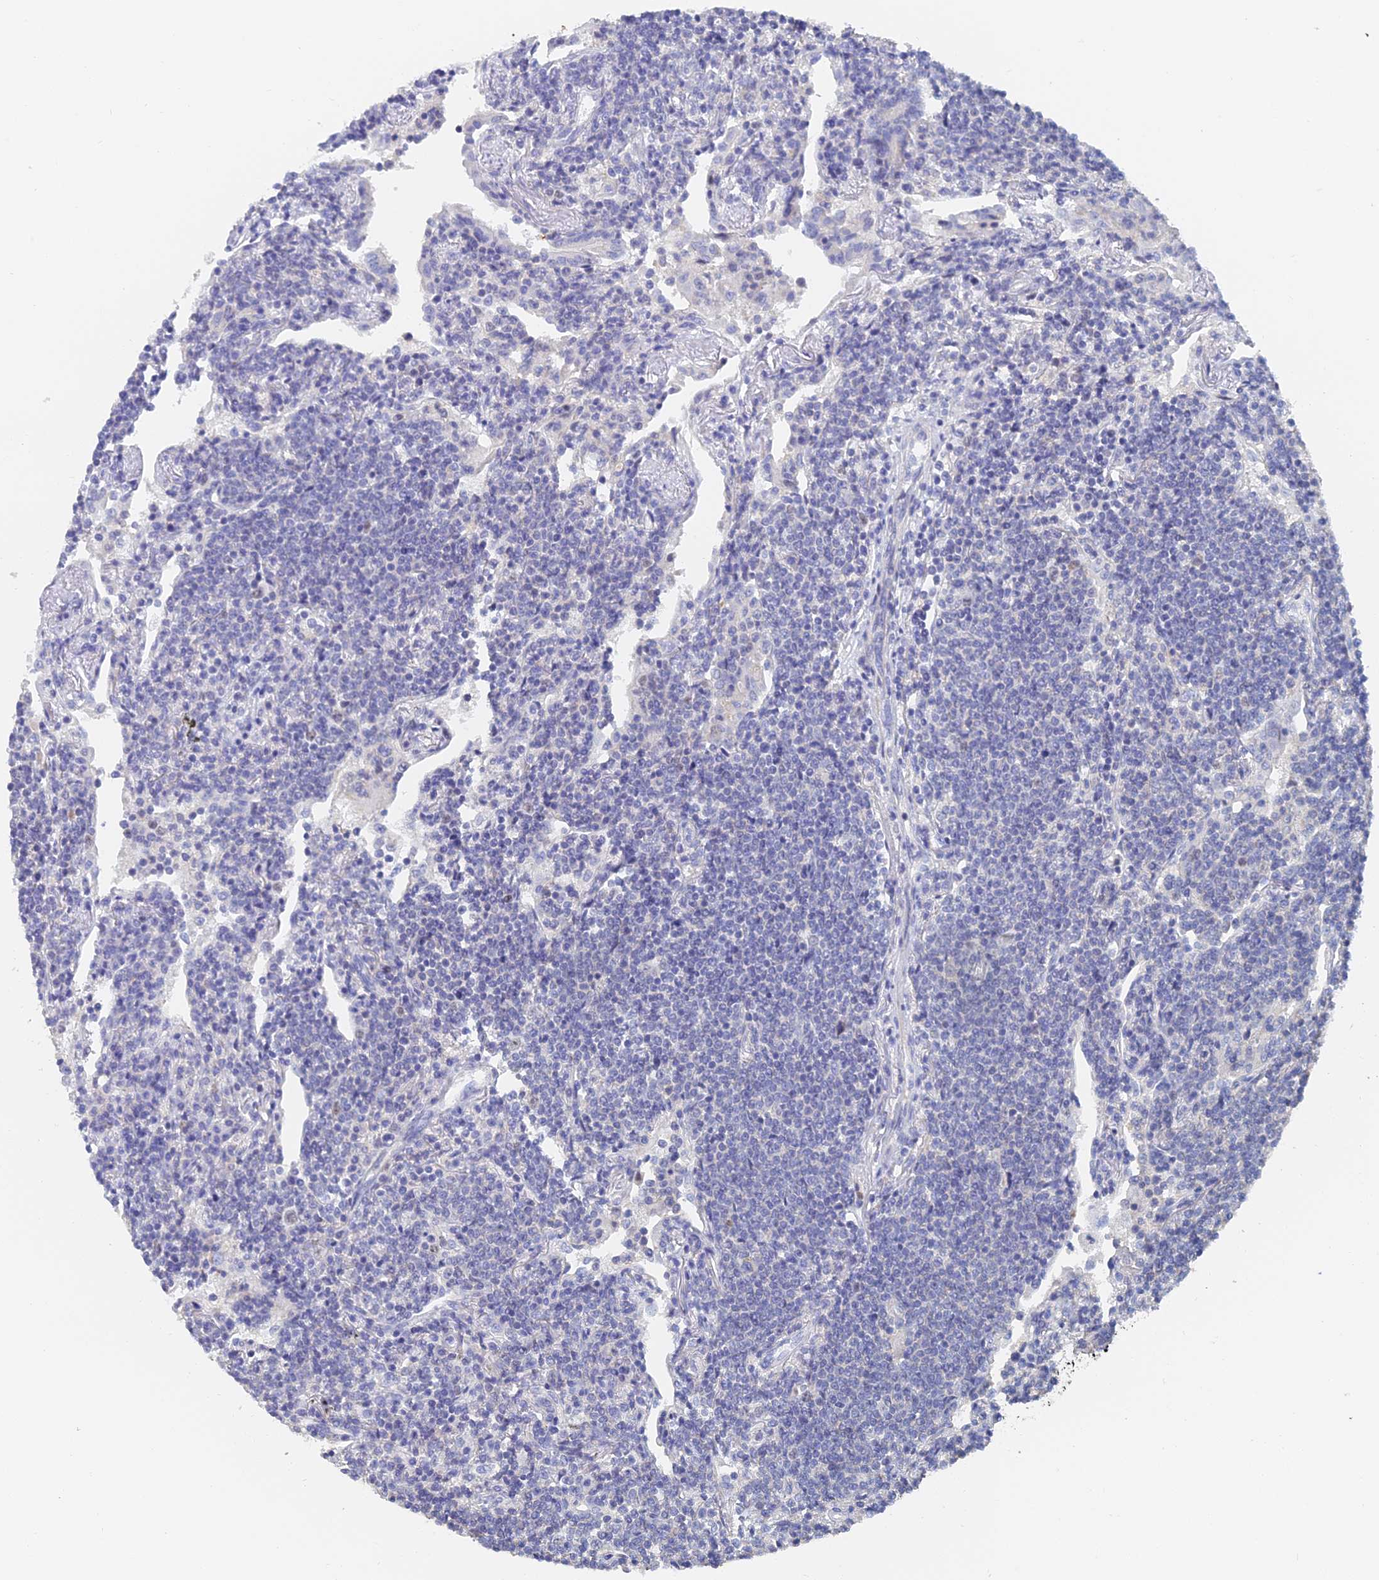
{"staining": {"intensity": "negative", "quantity": "none", "location": "none"}, "tissue": "lymphoma", "cell_type": "Tumor cells", "image_type": "cancer", "snomed": [{"axis": "morphology", "description": "Malignant lymphoma, non-Hodgkin's type, Low grade"}, {"axis": "topography", "description": "Lung"}], "caption": "High magnification brightfield microscopy of lymphoma stained with DAB (3,3'-diaminobenzidine) (brown) and counterstained with hematoxylin (blue): tumor cells show no significant staining. (IHC, brightfield microscopy, high magnification).", "gene": "MCM2", "patient": {"sex": "female", "age": 71}}